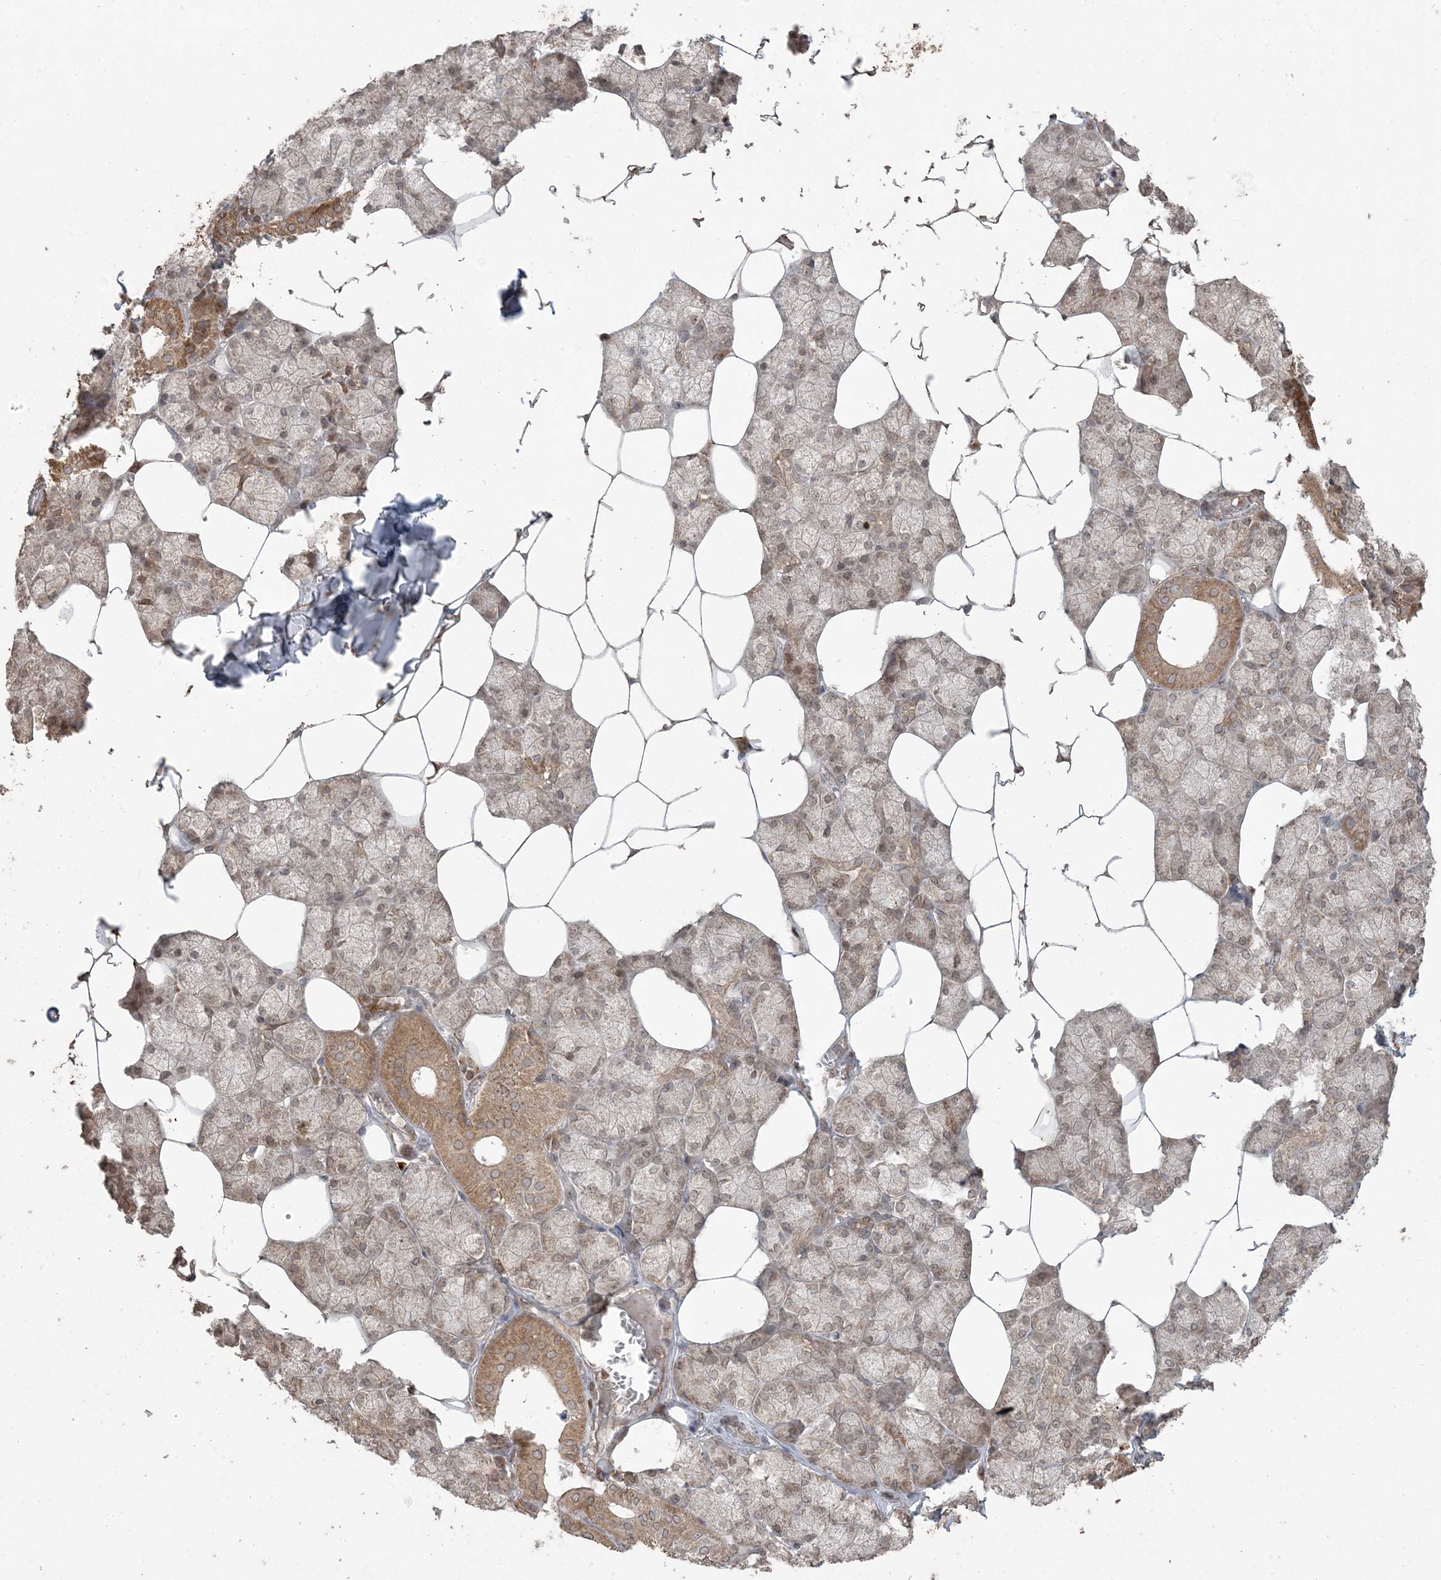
{"staining": {"intensity": "moderate", "quantity": ">75%", "location": "cytoplasmic/membranous,nuclear"}, "tissue": "salivary gland", "cell_type": "Glandular cells", "image_type": "normal", "snomed": [{"axis": "morphology", "description": "Normal tissue, NOS"}, {"axis": "topography", "description": "Salivary gland"}], "caption": "Immunohistochemical staining of normal human salivary gland displays moderate cytoplasmic/membranous,nuclear protein positivity in approximately >75% of glandular cells. (Stains: DAB in brown, nuclei in blue, Microscopy: brightfield microscopy at high magnification).", "gene": "DDX19B", "patient": {"sex": "male", "age": 62}}